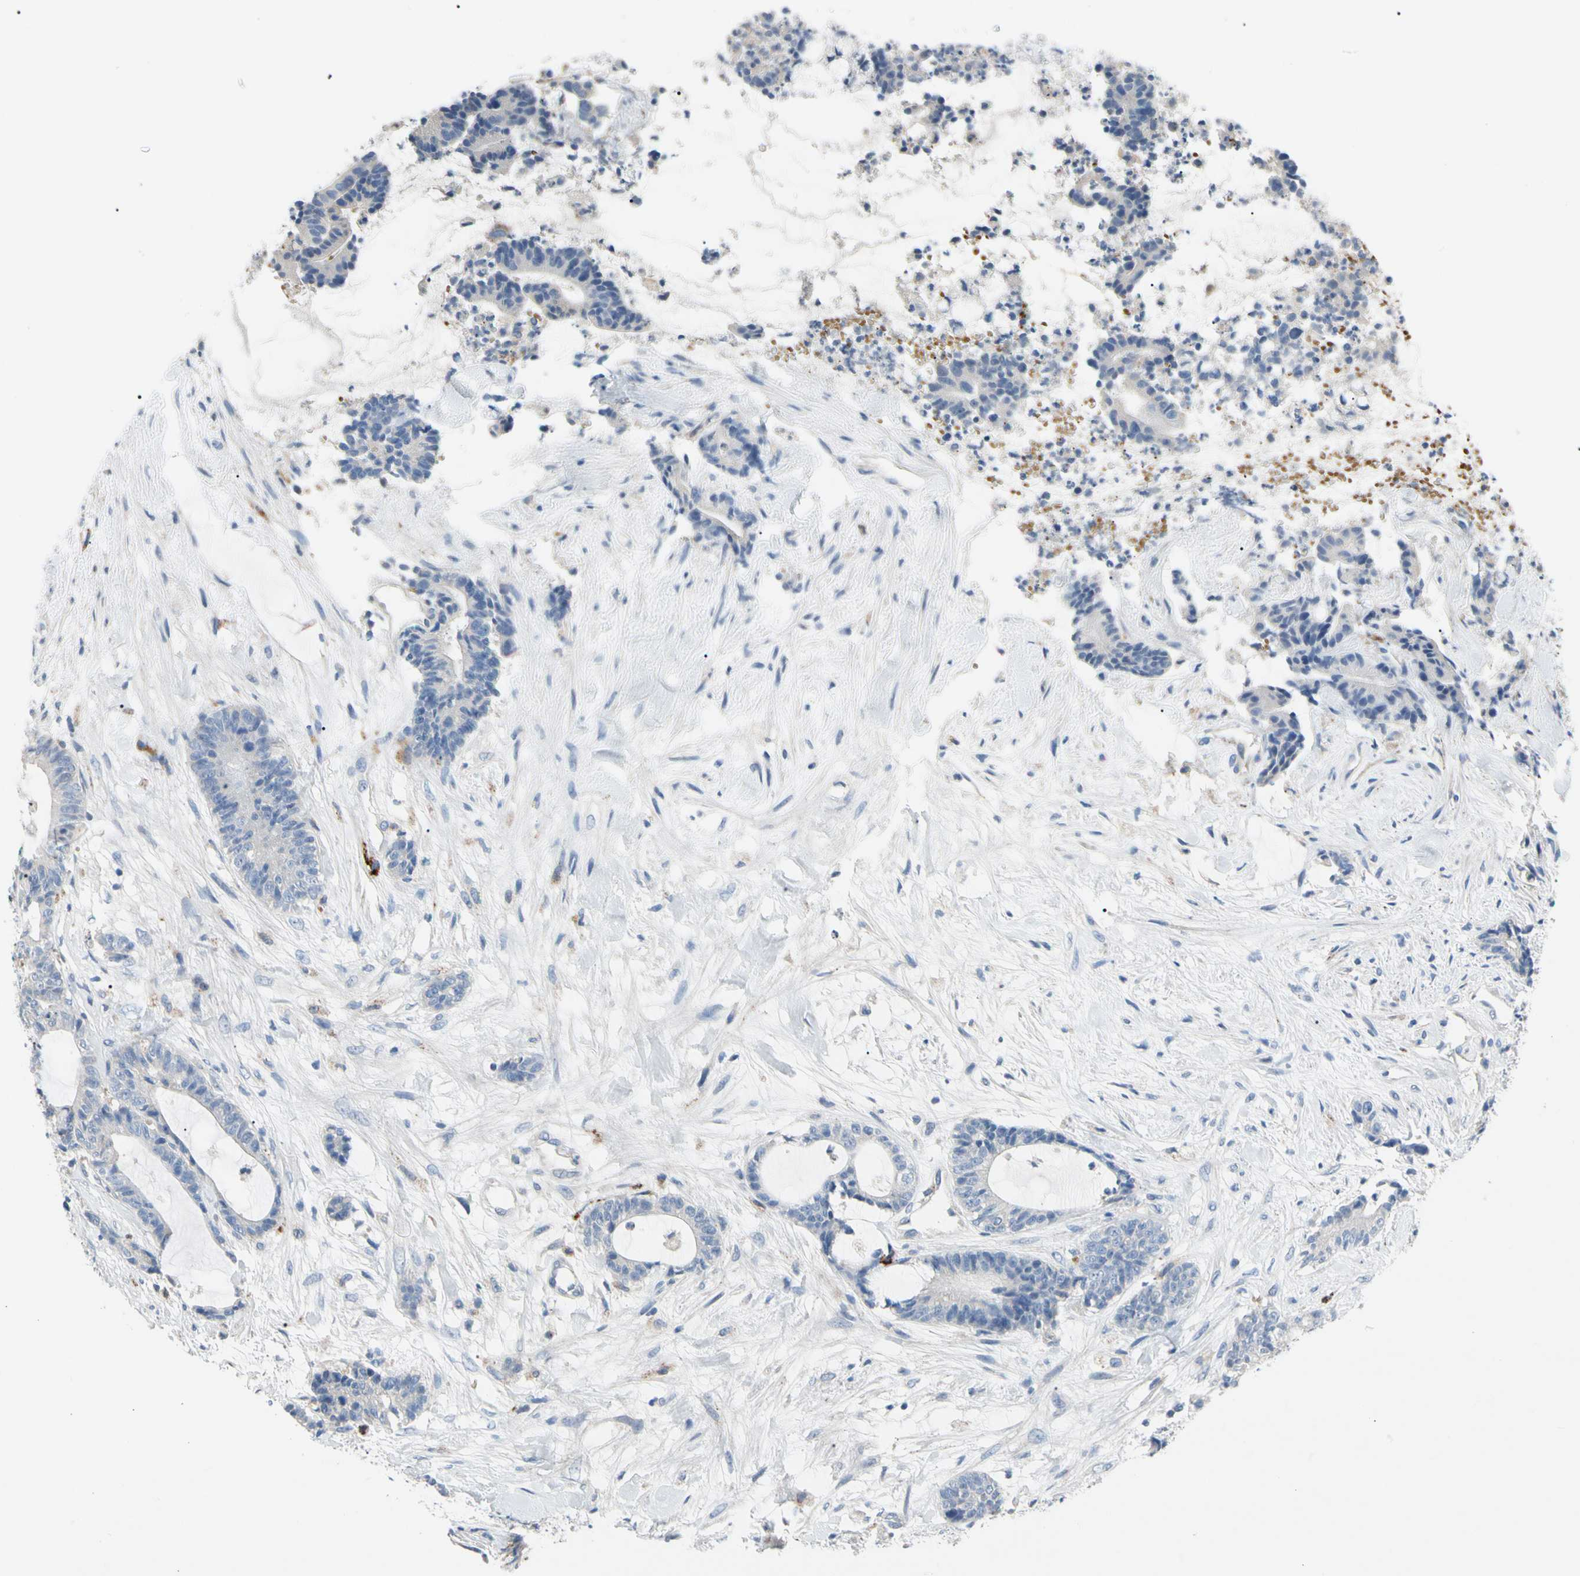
{"staining": {"intensity": "negative", "quantity": "none", "location": "none"}, "tissue": "colorectal cancer", "cell_type": "Tumor cells", "image_type": "cancer", "snomed": [{"axis": "morphology", "description": "Adenocarcinoma, NOS"}, {"axis": "topography", "description": "Colon"}], "caption": "Tumor cells show no significant protein staining in colorectal cancer. The staining was performed using DAB to visualize the protein expression in brown, while the nuclei were stained in blue with hematoxylin (Magnification: 20x).", "gene": "RETSAT", "patient": {"sex": "female", "age": 84}}